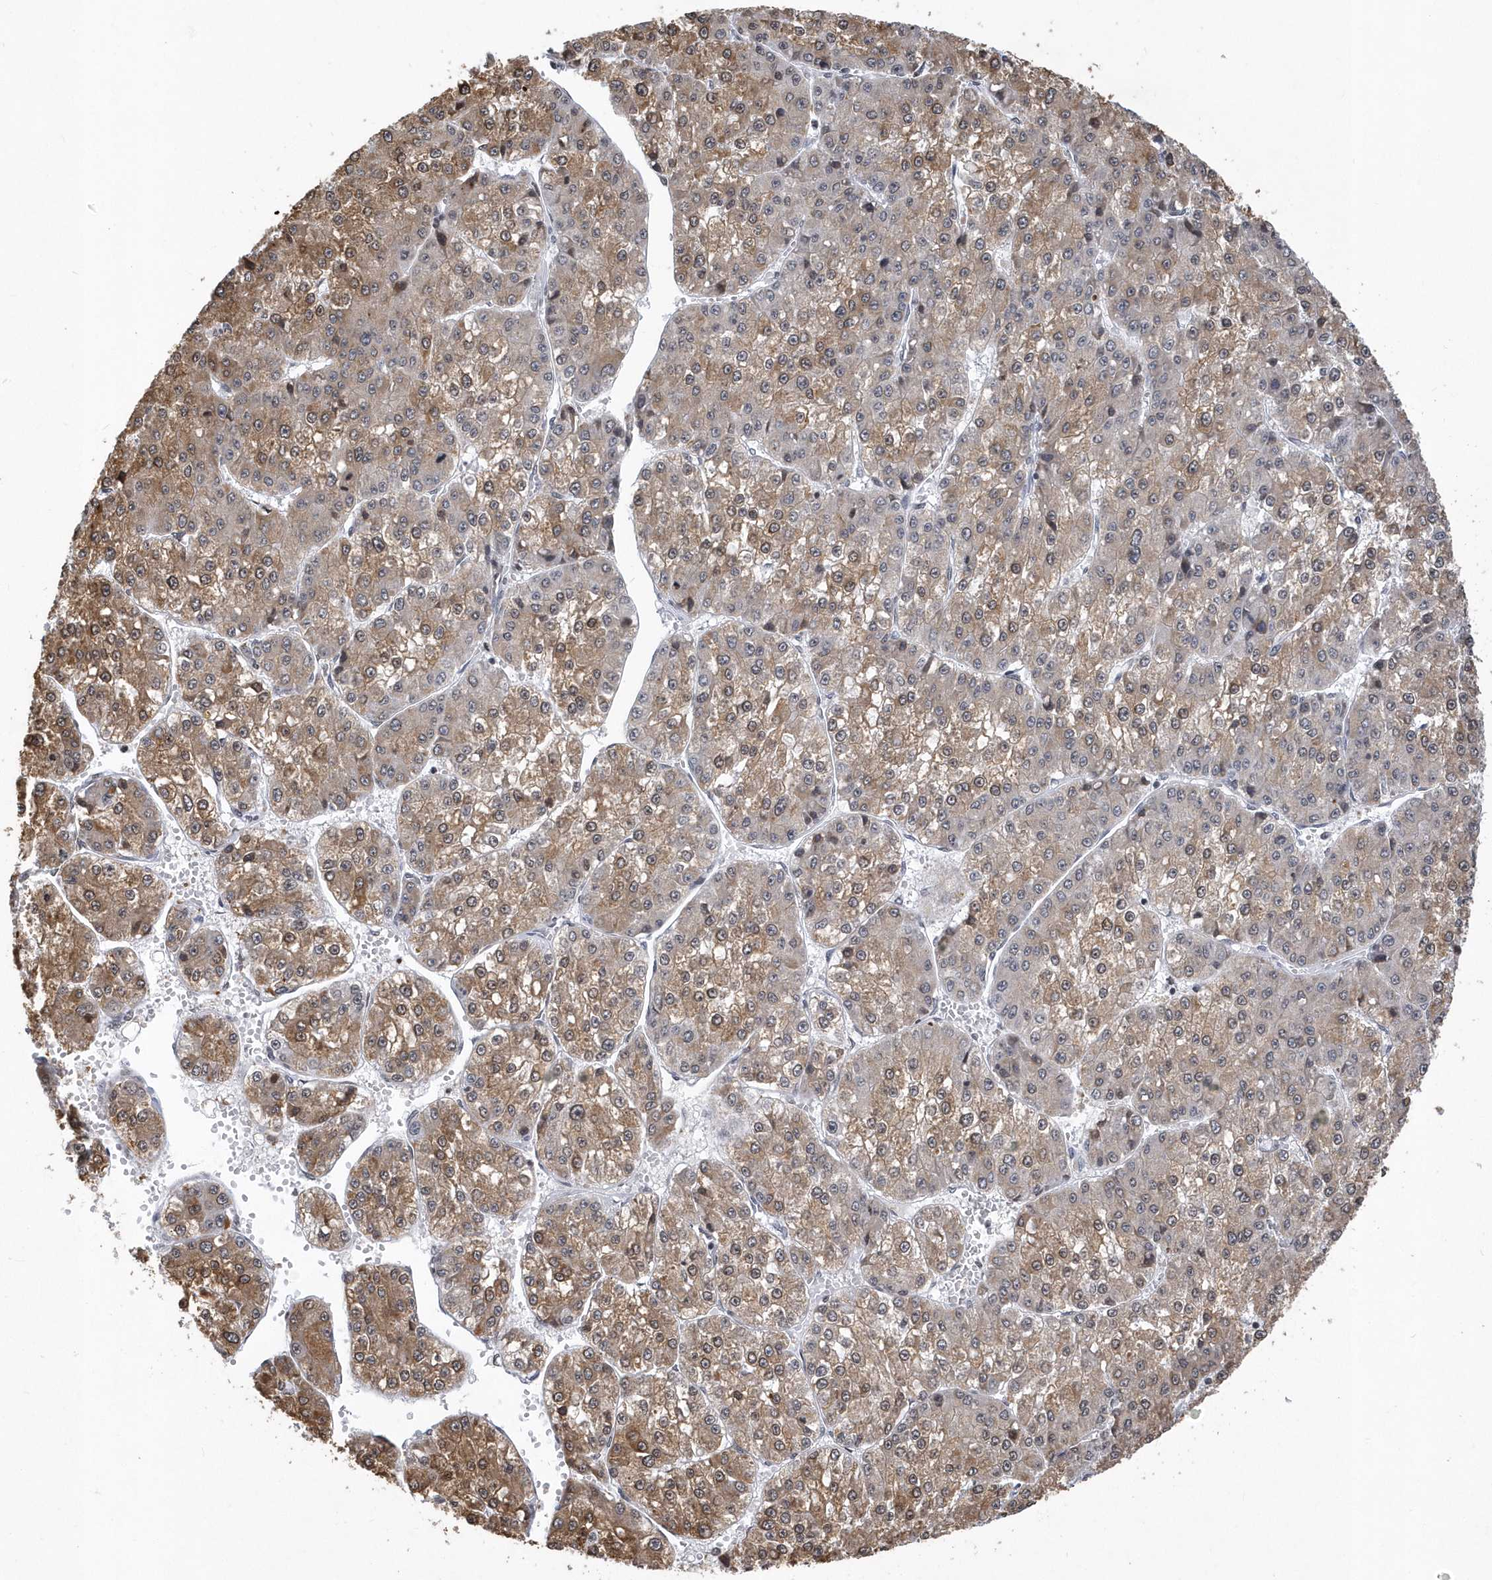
{"staining": {"intensity": "moderate", "quantity": ">75%", "location": "cytoplasmic/membranous"}, "tissue": "liver cancer", "cell_type": "Tumor cells", "image_type": "cancer", "snomed": [{"axis": "morphology", "description": "Carcinoma, Hepatocellular, NOS"}, {"axis": "topography", "description": "Liver"}], "caption": "Approximately >75% of tumor cells in human liver cancer (hepatocellular carcinoma) demonstrate moderate cytoplasmic/membranous protein positivity as visualized by brown immunohistochemical staining.", "gene": "VWA5B2", "patient": {"sex": "female", "age": 73}}